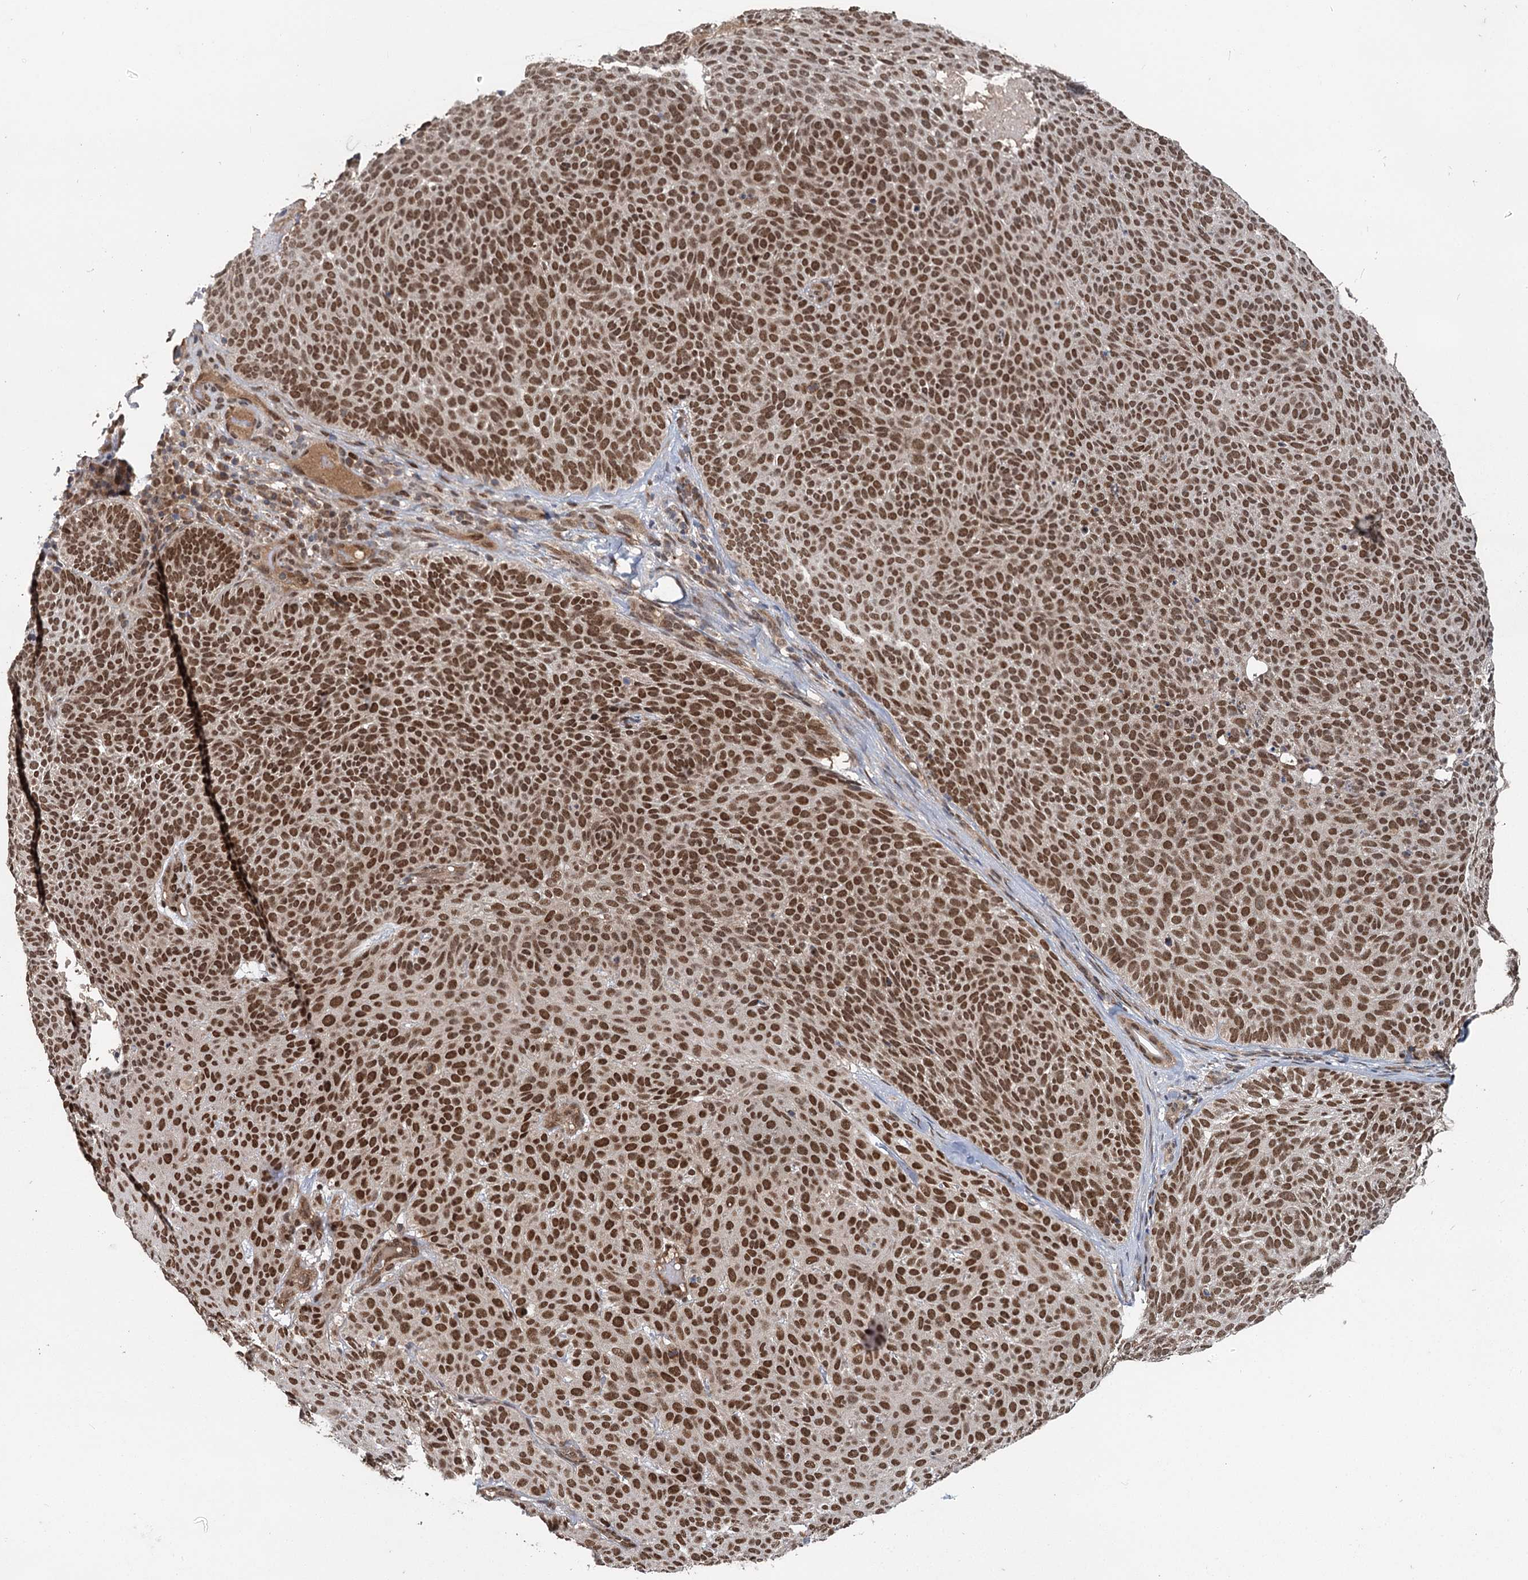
{"staining": {"intensity": "strong", "quantity": ">75%", "location": "nuclear"}, "tissue": "skin cancer", "cell_type": "Tumor cells", "image_type": "cancer", "snomed": [{"axis": "morphology", "description": "Basal cell carcinoma"}, {"axis": "topography", "description": "Skin"}], "caption": "Skin basal cell carcinoma was stained to show a protein in brown. There is high levels of strong nuclear staining in approximately >75% of tumor cells.", "gene": "MYG1", "patient": {"sex": "male", "age": 85}}